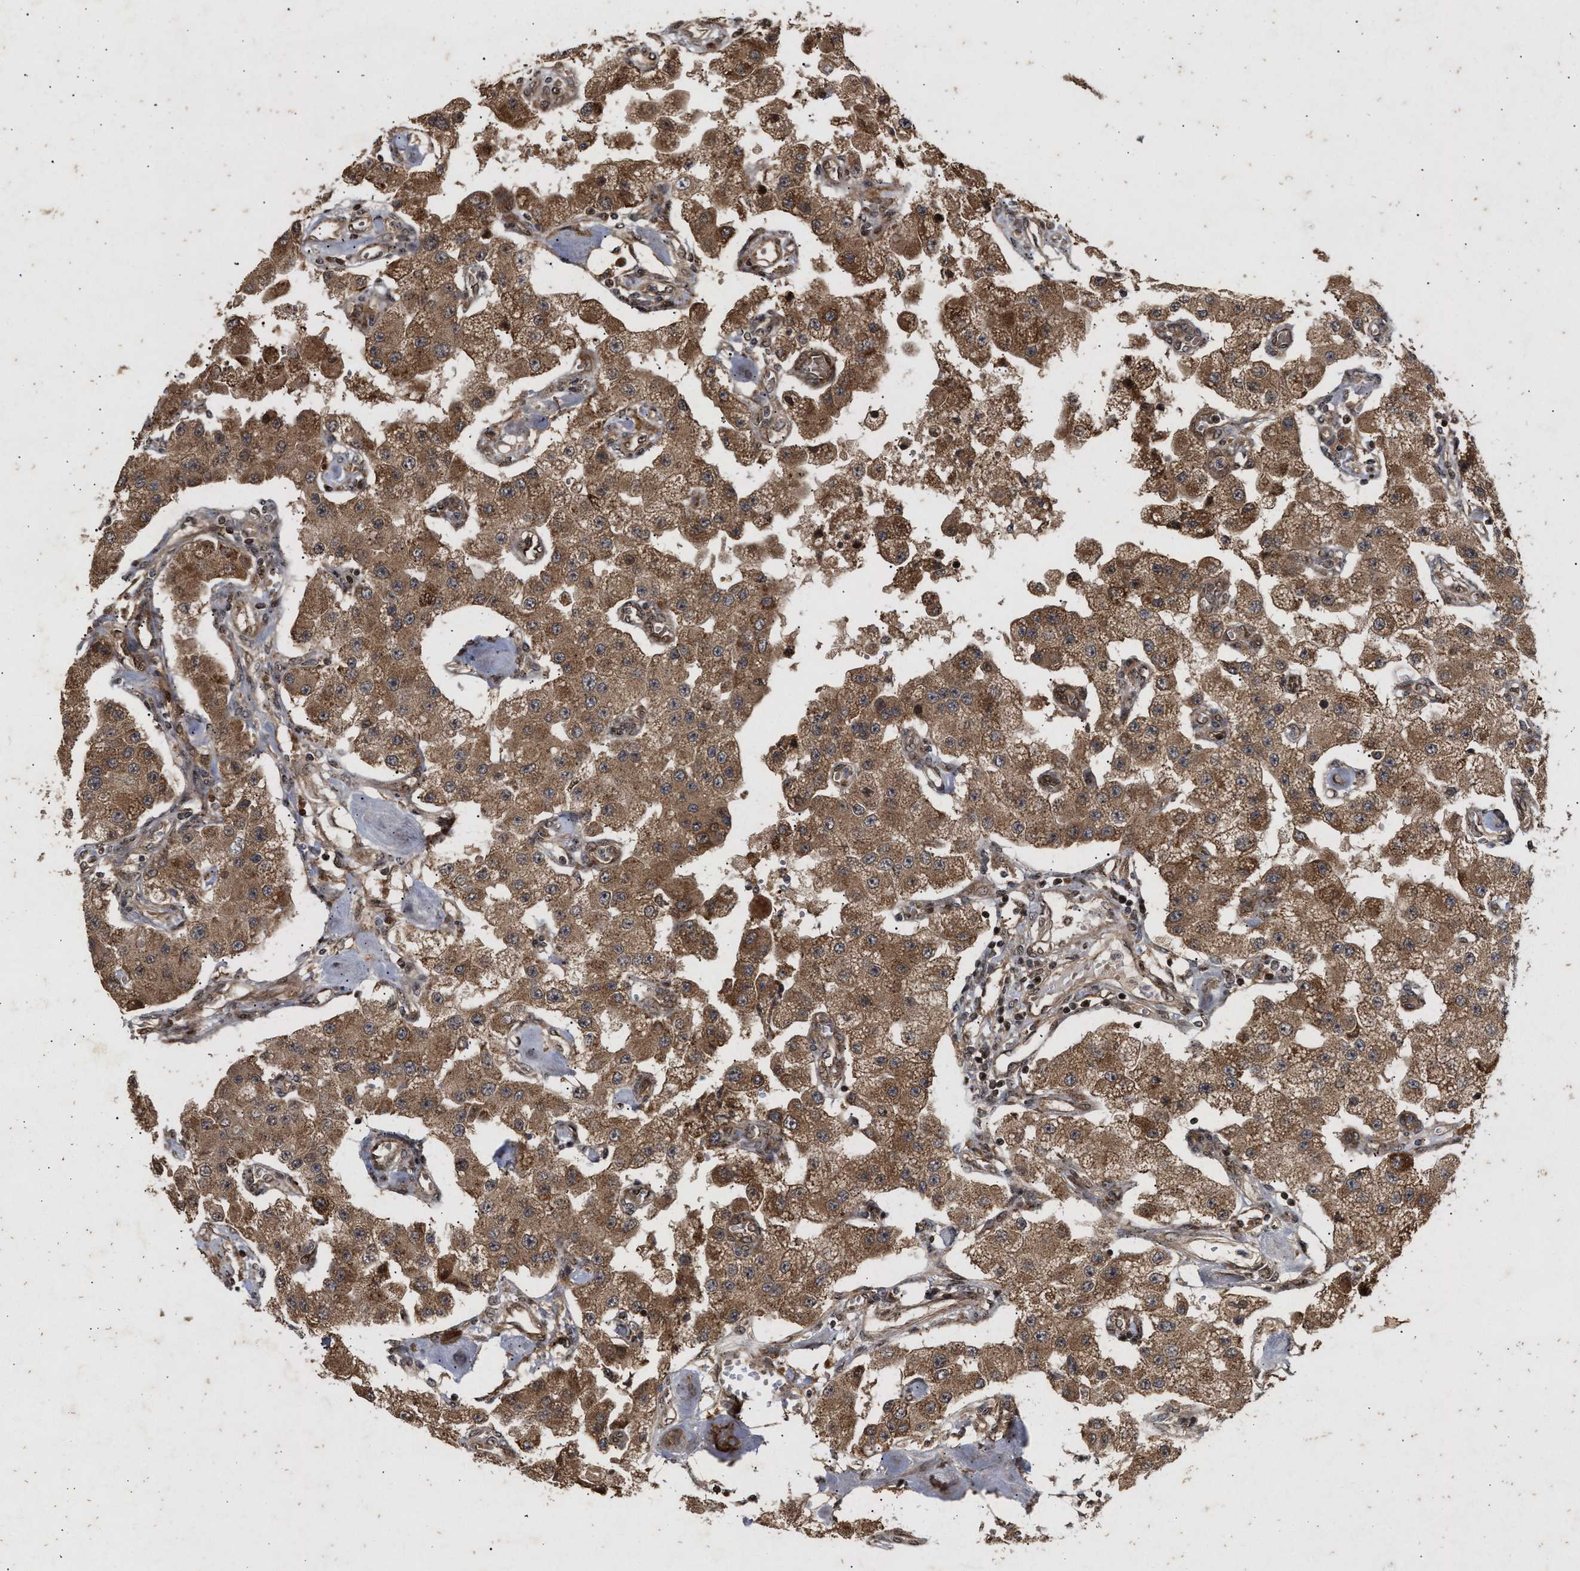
{"staining": {"intensity": "moderate", "quantity": ">75%", "location": "cytoplasmic/membranous"}, "tissue": "carcinoid", "cell_type": "Tumor cells", "image_type": "cancer", "snomed": [{"axis": "morphology", "description": "Carcinoid, malignant, NOS"}, {"axis": "topography", "description": "Pancreas"}], "caption": "The immunohistochemical stain labels moderate cytoplasmic/membranous positivity in tumor cells of carcinoid tissue. The staining was performed using DAB to visualize the protein expression in brown, while the nuclei were stained in blue with hematoxylin (Magnification: 20x).", "gene": "CFLAR", "patient": {"sex": "male", "age": 41}}